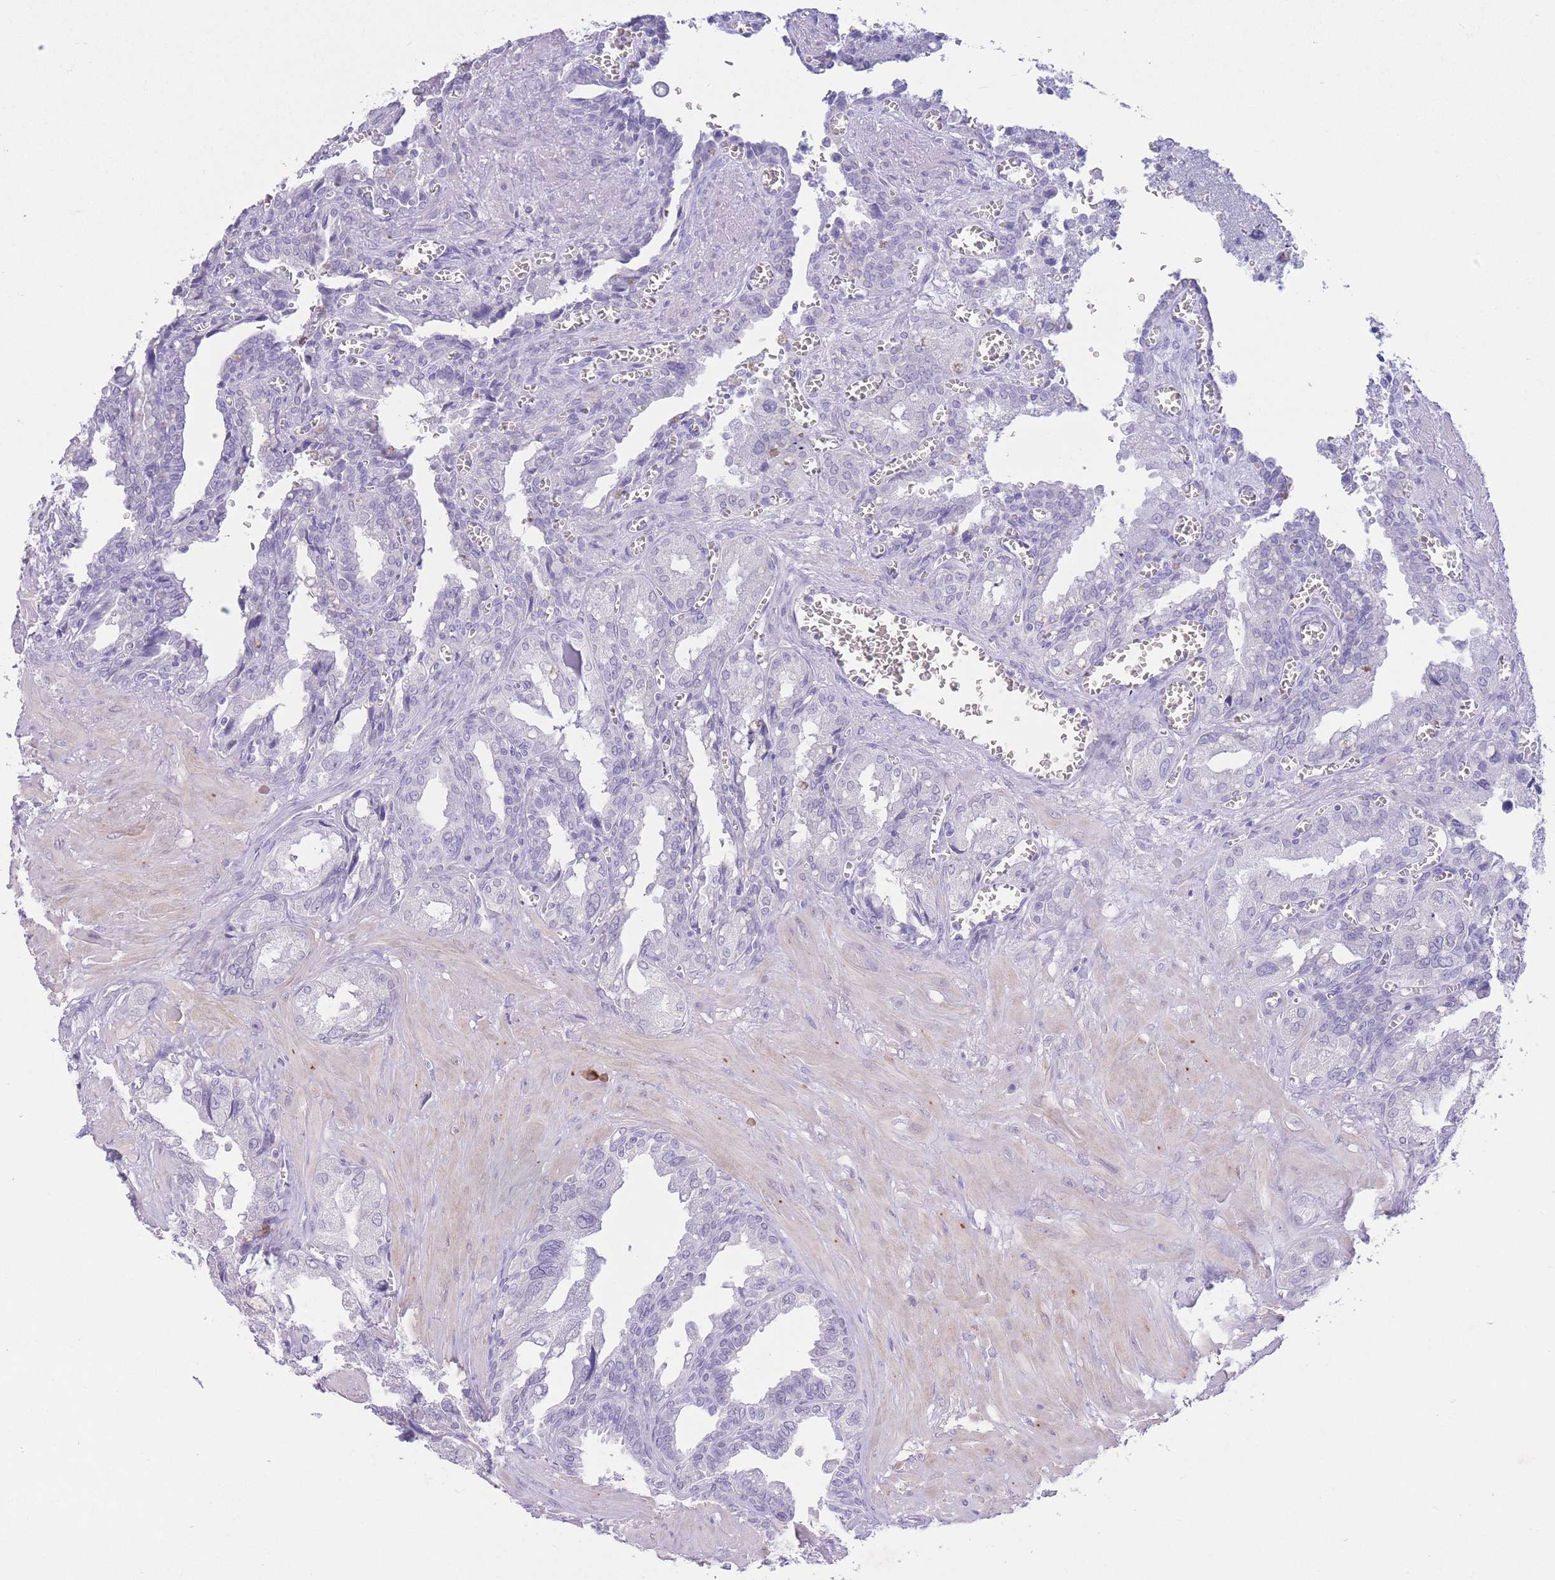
{"staining": {"intensity": "negative", "quantity": "none", "location": "none"}, "tissue": "seminal vesicle", "cell_type": "Glandular cells", "image_type": "normal", "snomed": [{"axis": "morphology", "description": "Normal tissue, NOS"}, {"axis": "topography", "description": "Seminal veicle"}], "caption": "A histopathology image of human seminal vesicle is negative for staining in glandular cells. Brightfield microscopy of immunohistochemistry (IHC) stained with DAB (brown) and hematoxylin (blue), captured at high magnification.", "gene": "PKLR", "patient": {"sex": "male", "age": 67}}